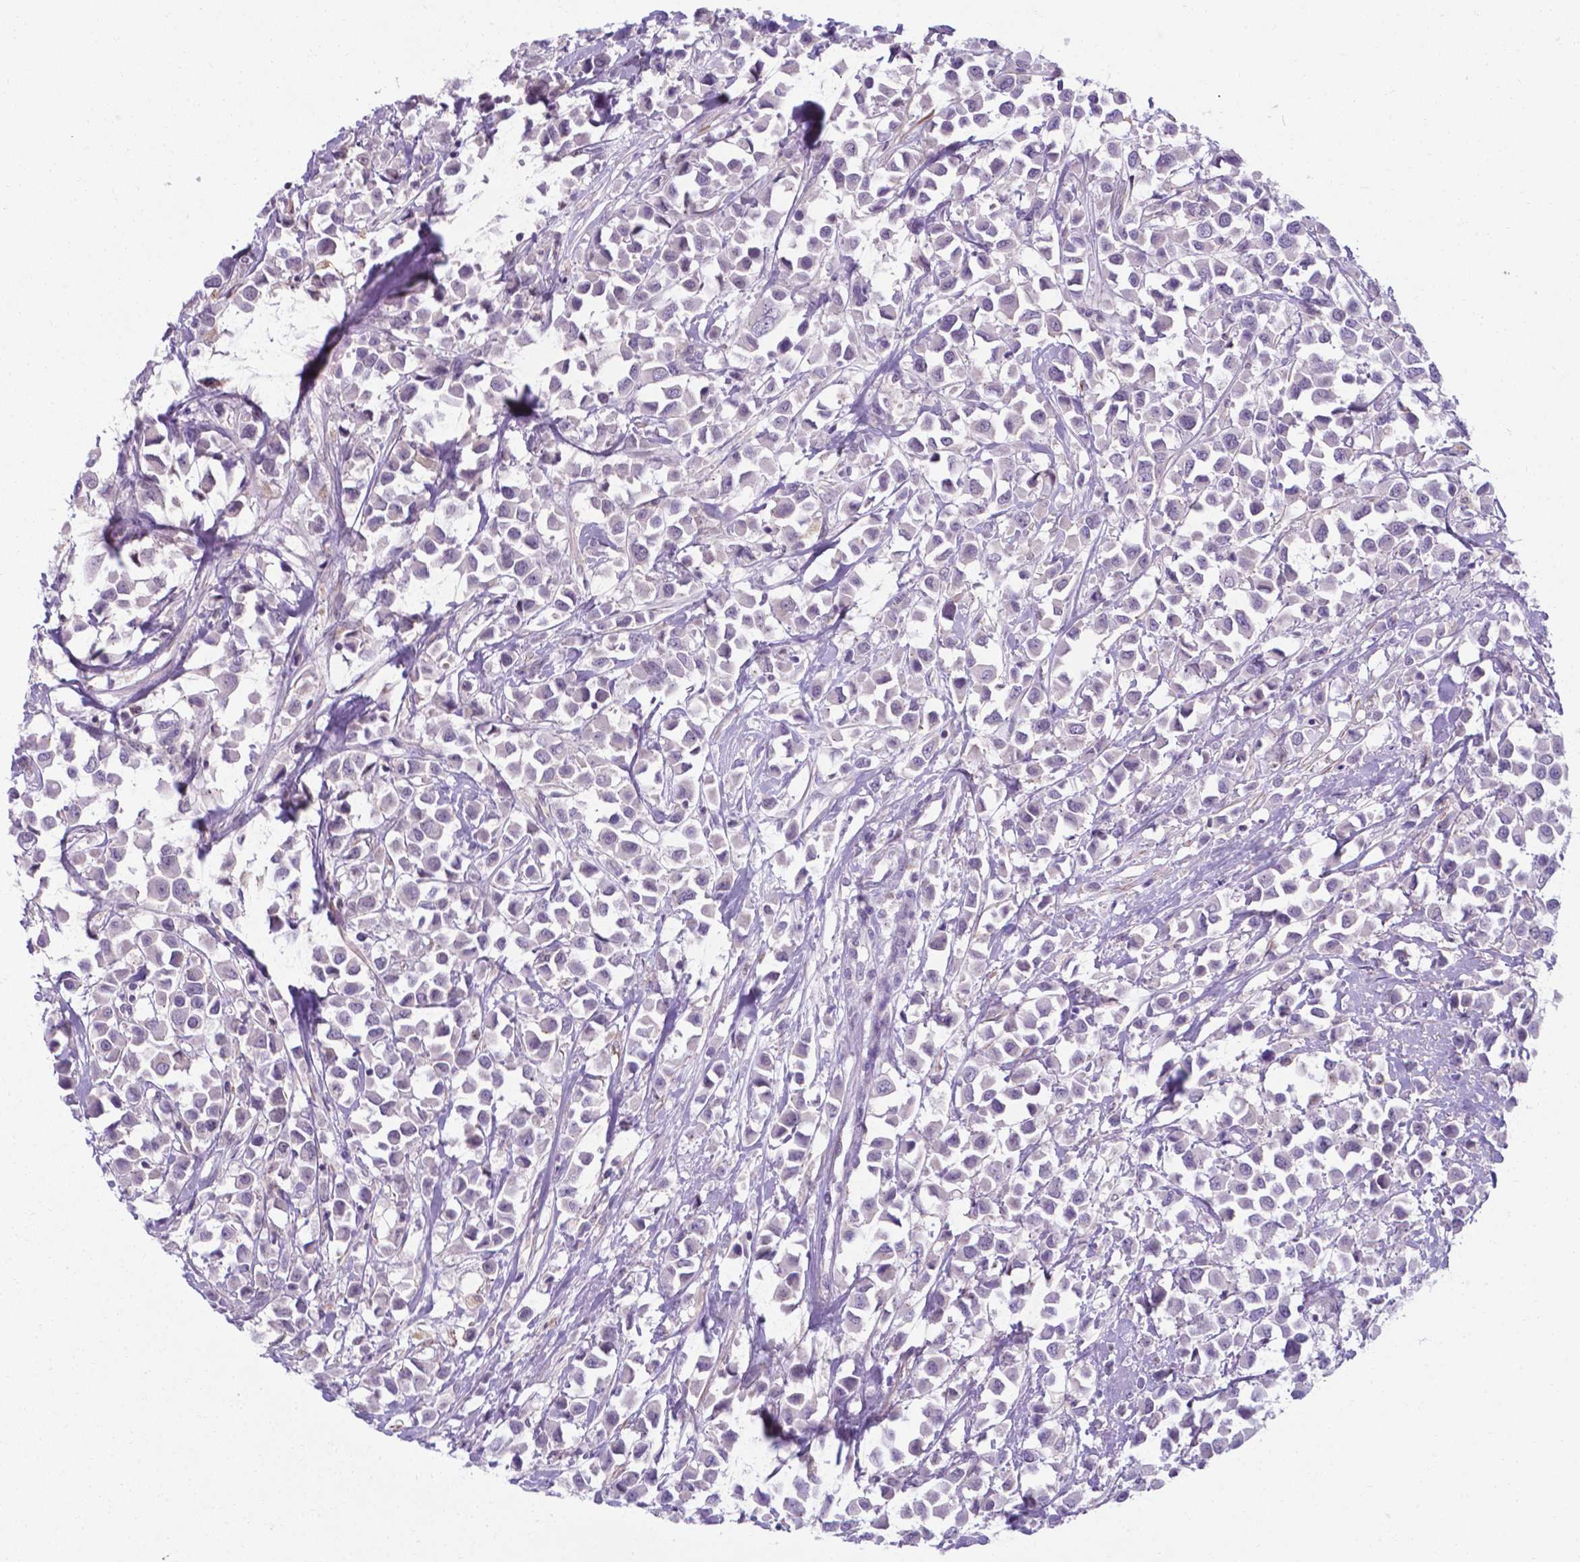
{"staining": {"intensity": "negative", "quantity": "none", "location": "none"}, "tissue": "breast cancer", "cell_type": "Tumor cells", "image_type": "cancer", "snomed": [{"axis": "morphology", "description": "Duct carcinoma"}, {"axis": "topography", "description": "Breast"}], "caption": "The IHC histopathology image has no significant expression in tumor cells of intraductal carcinoma (breast) tissue.", "gene": "AP5B1", "patient": {"sex": "female", "age": 61}}